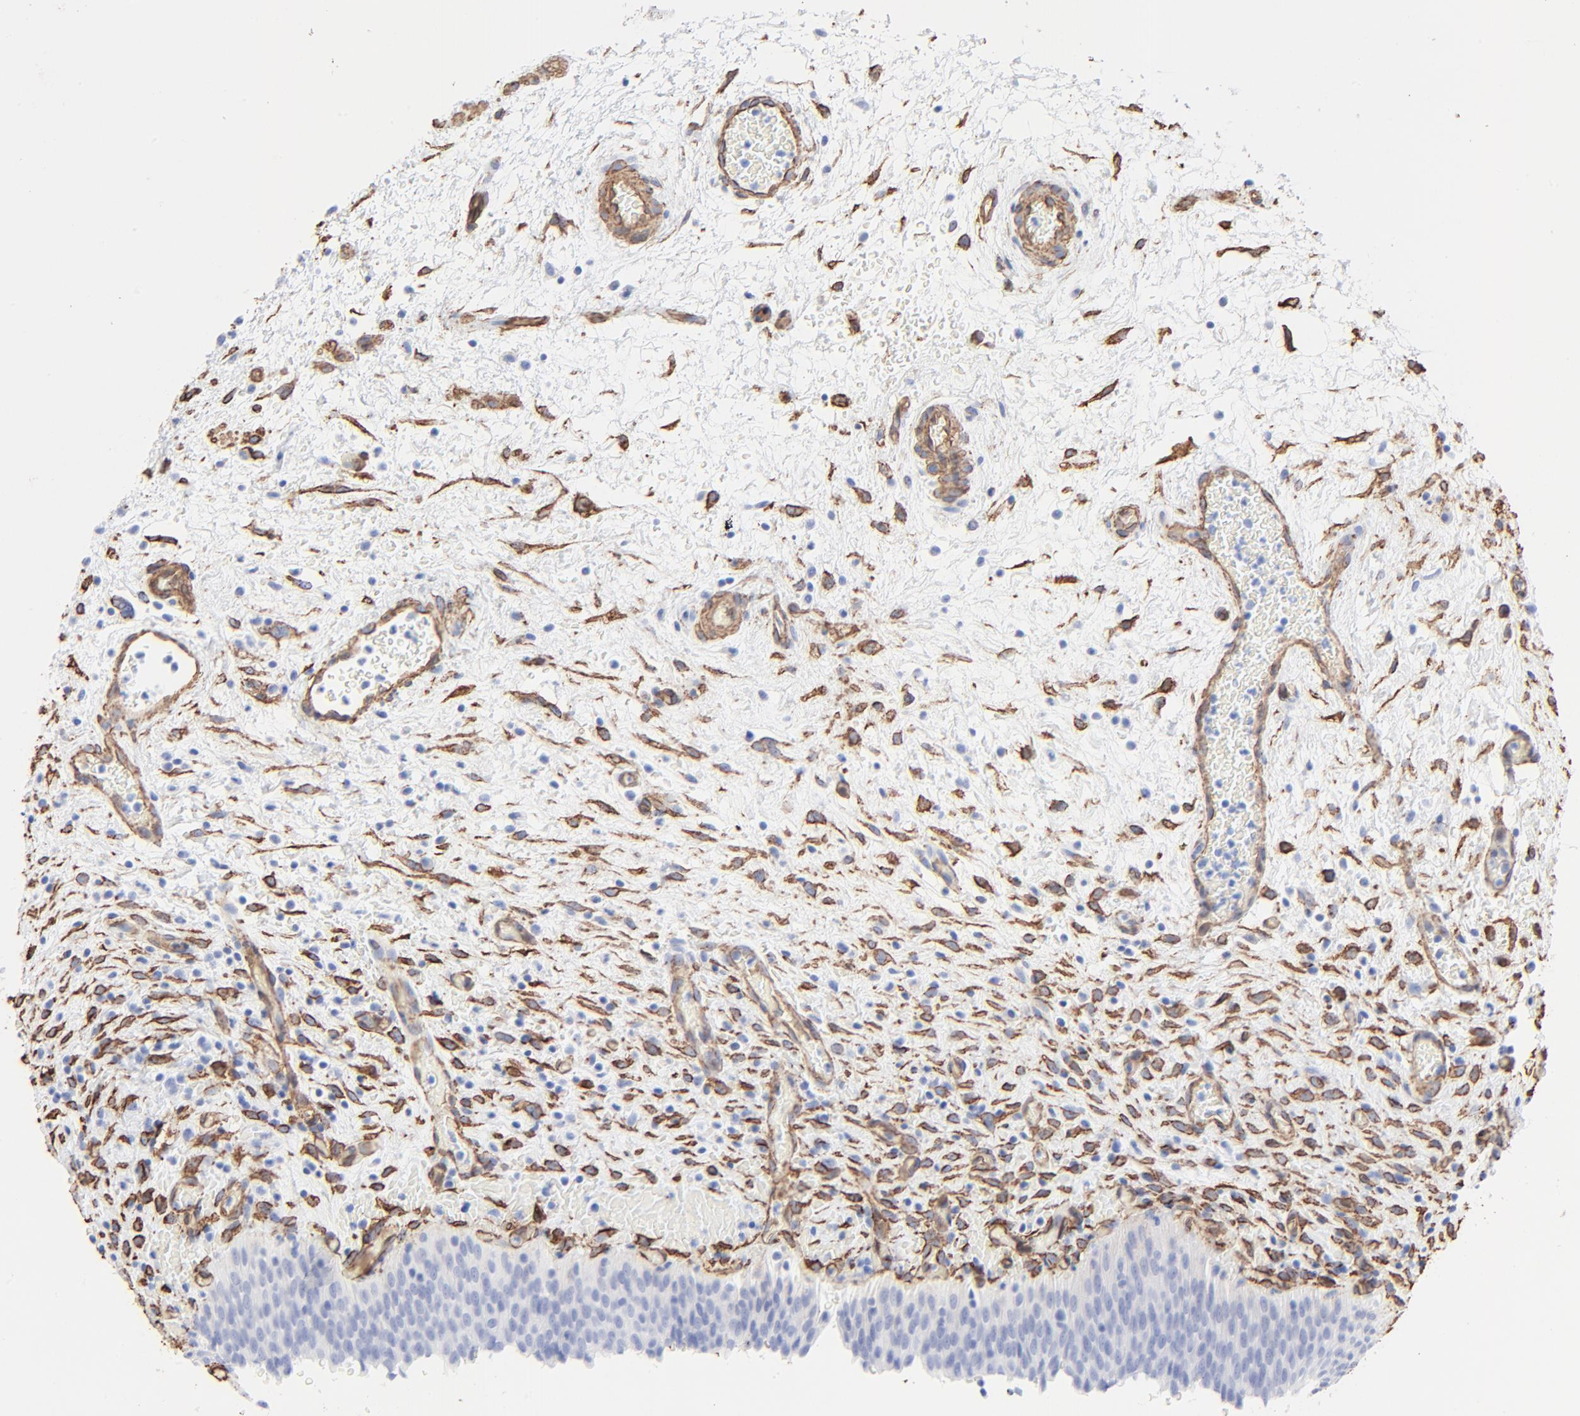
{"staining": {"intensity": "negative", "quantity": "none", "location": "none"}, "tissue": "urinary bladder", "cell_type": "Urothelial cells", "image_type": "normal", "snomed": [{"axis": "morphology", "description": "Normal tissue, NOS"}, {"axis": "topography", "description": "Urinary bladder"}], "caption": "Immunohistochemistry photomicrograph of benign urinary bladder stained for a protein (brown), which reveals no expression in urothelial cells. (Stains: DAB (3,3'-diaminobenzidine) IHC with hematoxylin counter stain, Microscopy: brightfield microscopy at high magnification).", "gene": "CAV1", "patient": {"sex": "male", "age": 51}}